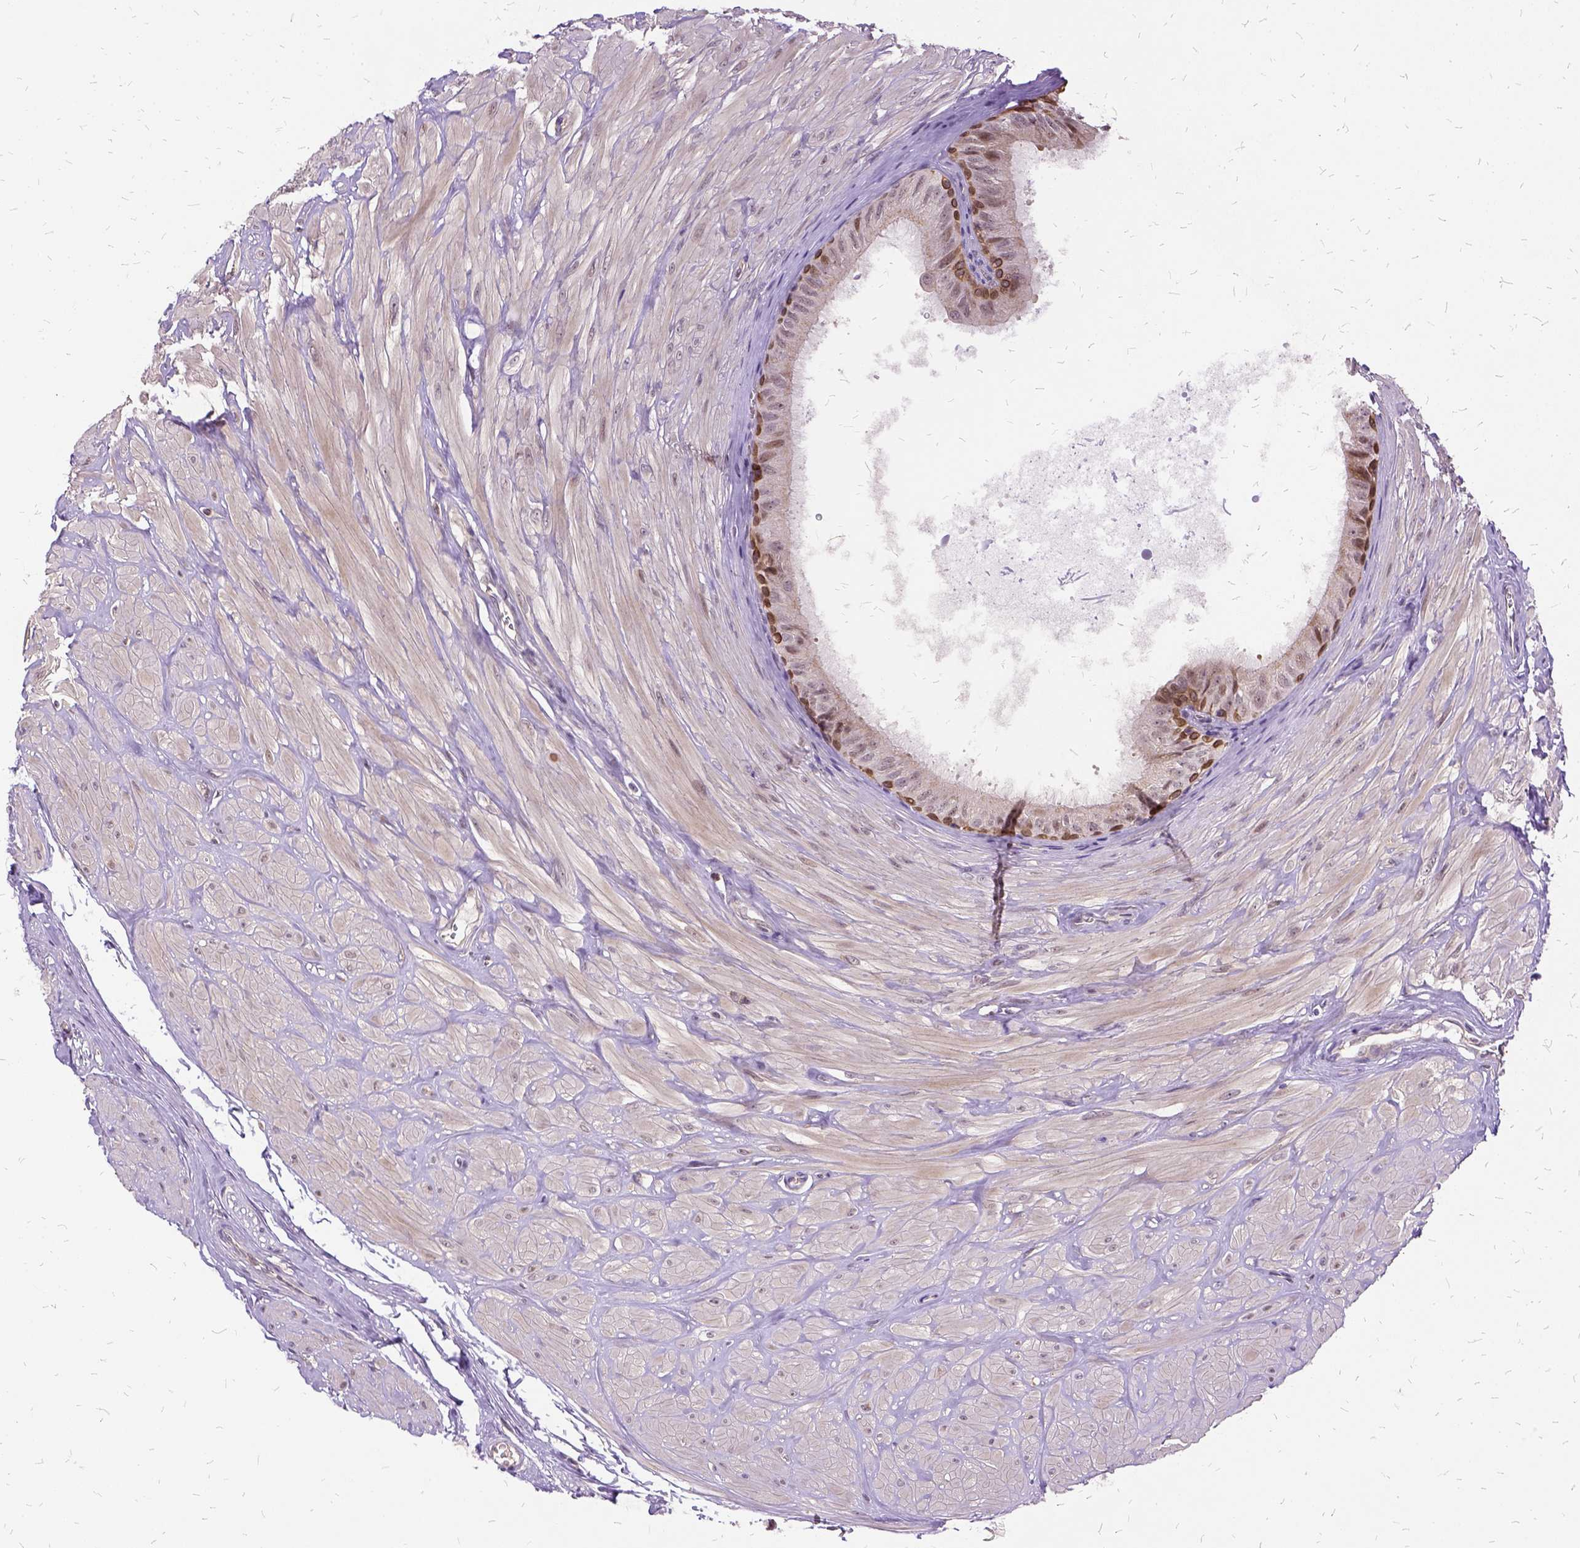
{"staining": {"intensity": "strong", "quantity": "<25%", "location": "cytoplasmic/membranous"}, "tissue": "epididymis", "cell_type": "Glandular cells", "image_type": "normal", "snomed": [{"axis": "morphology", "description": "Normal tissue, NOS"}, {"axis": "topography", "description": "Epididymis"}], "caption": "An image of human epididymis stained for a protein displays strong cytoplasmic/membranous brown staining in glandular cells. The protein is stained brown, and the nuclei are stained in blue (DAB IHC with brightfield microscopy, high magnification).", "gene": "ILRUN", "patient": {"sex": "male", "age": 37}}